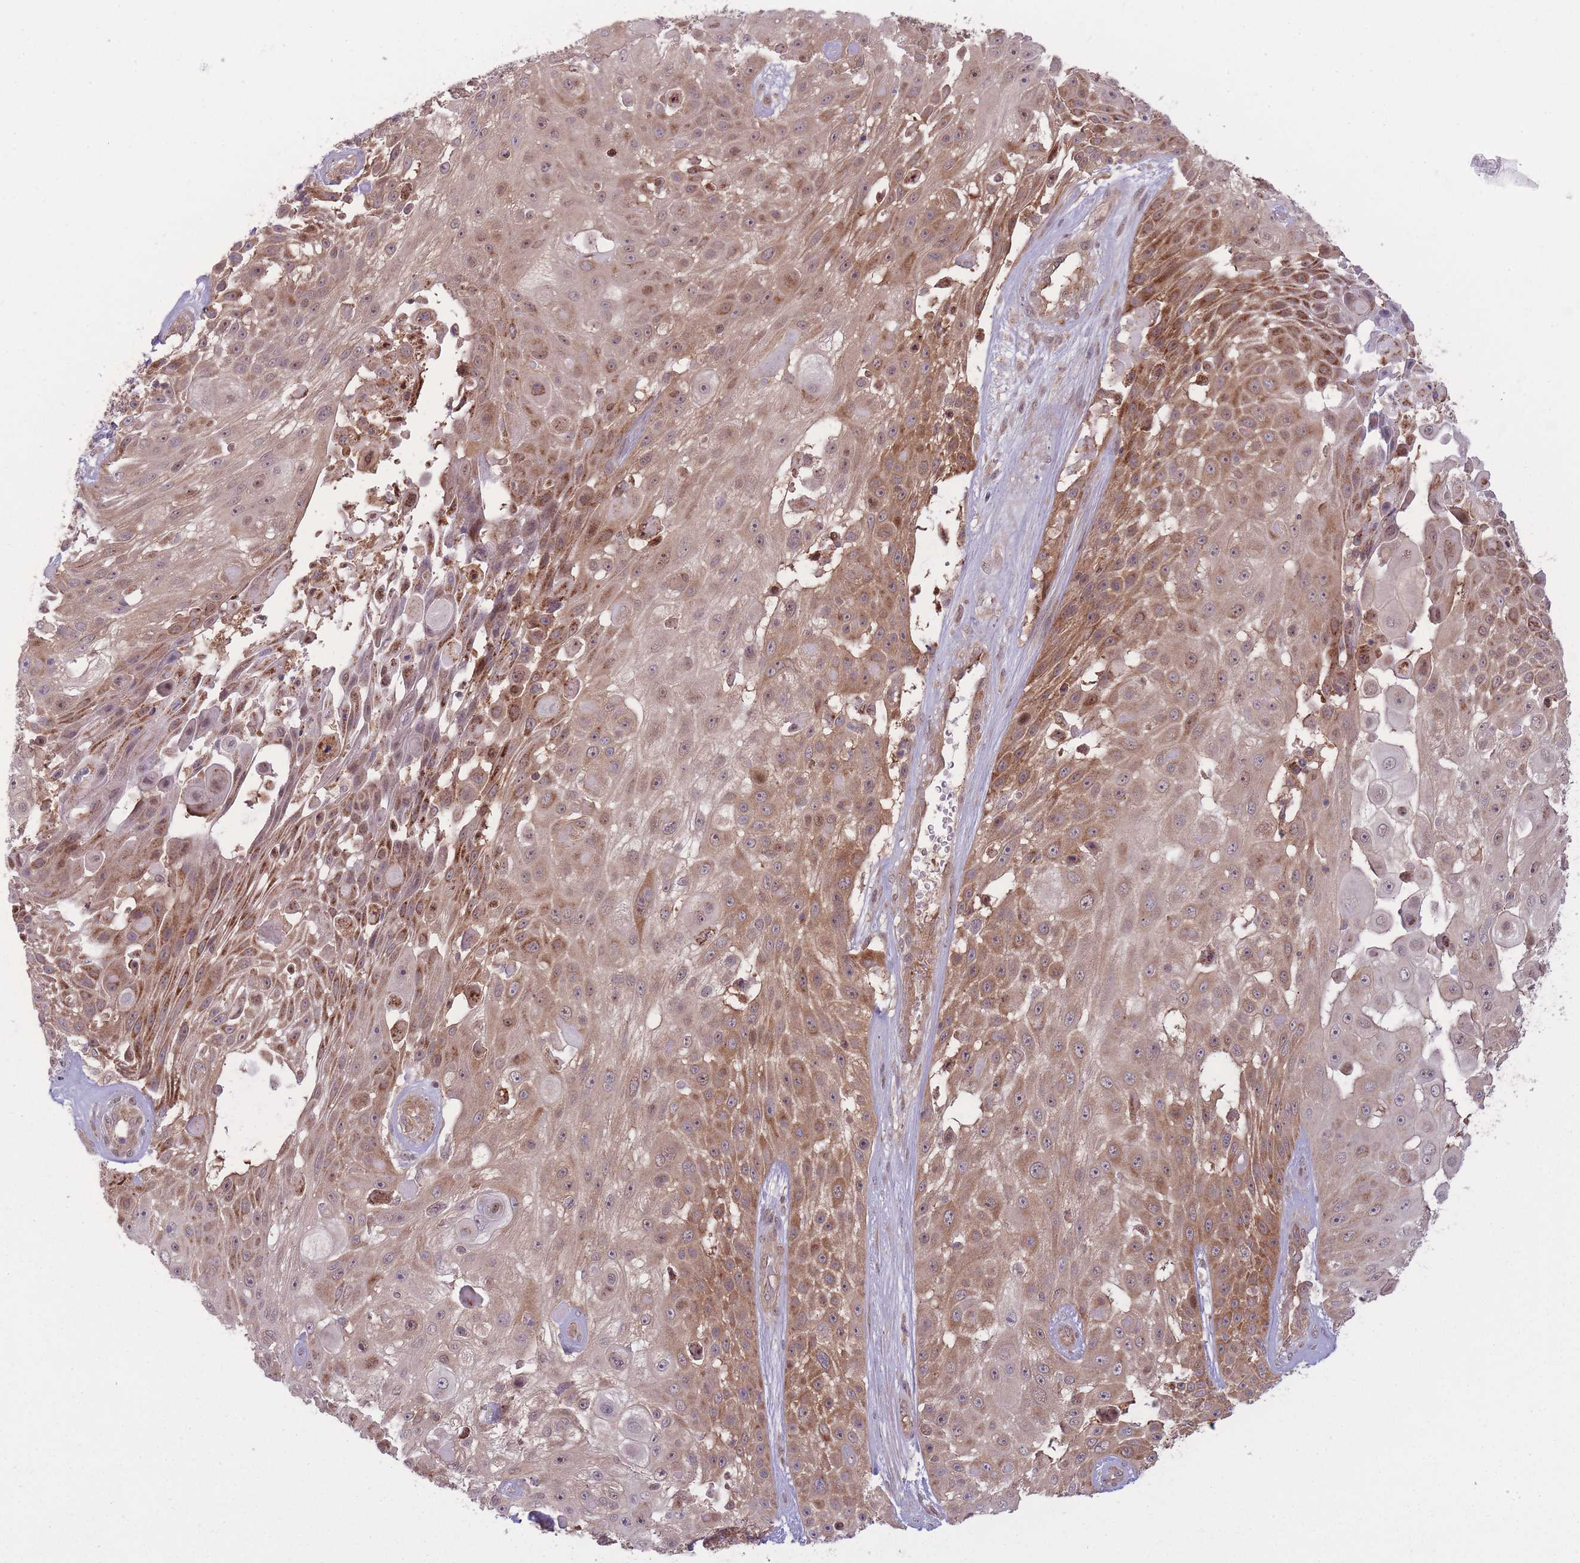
{"staining": {"intensity": "moderate", "quantity": ">75%", "location": "cytoplasmic/membranous"}, "tissue": "skin cancer", "cell_type": "Tumor cells", "image_type": "cancer", "snomed": [{"axis": "morphology", "description": "Squamous cell carcinoma, NOS"}, {"axis": "topography", "description": "Skin"}], "caption": "Protein positivity by IHC shows moderate cytoplasmic/membranous staining in about >75% of tumor cells in skin cancer (squamous cell carcinoma).", "gene": "CCT6B", "patient": {"sex": "female", "age": 86}}